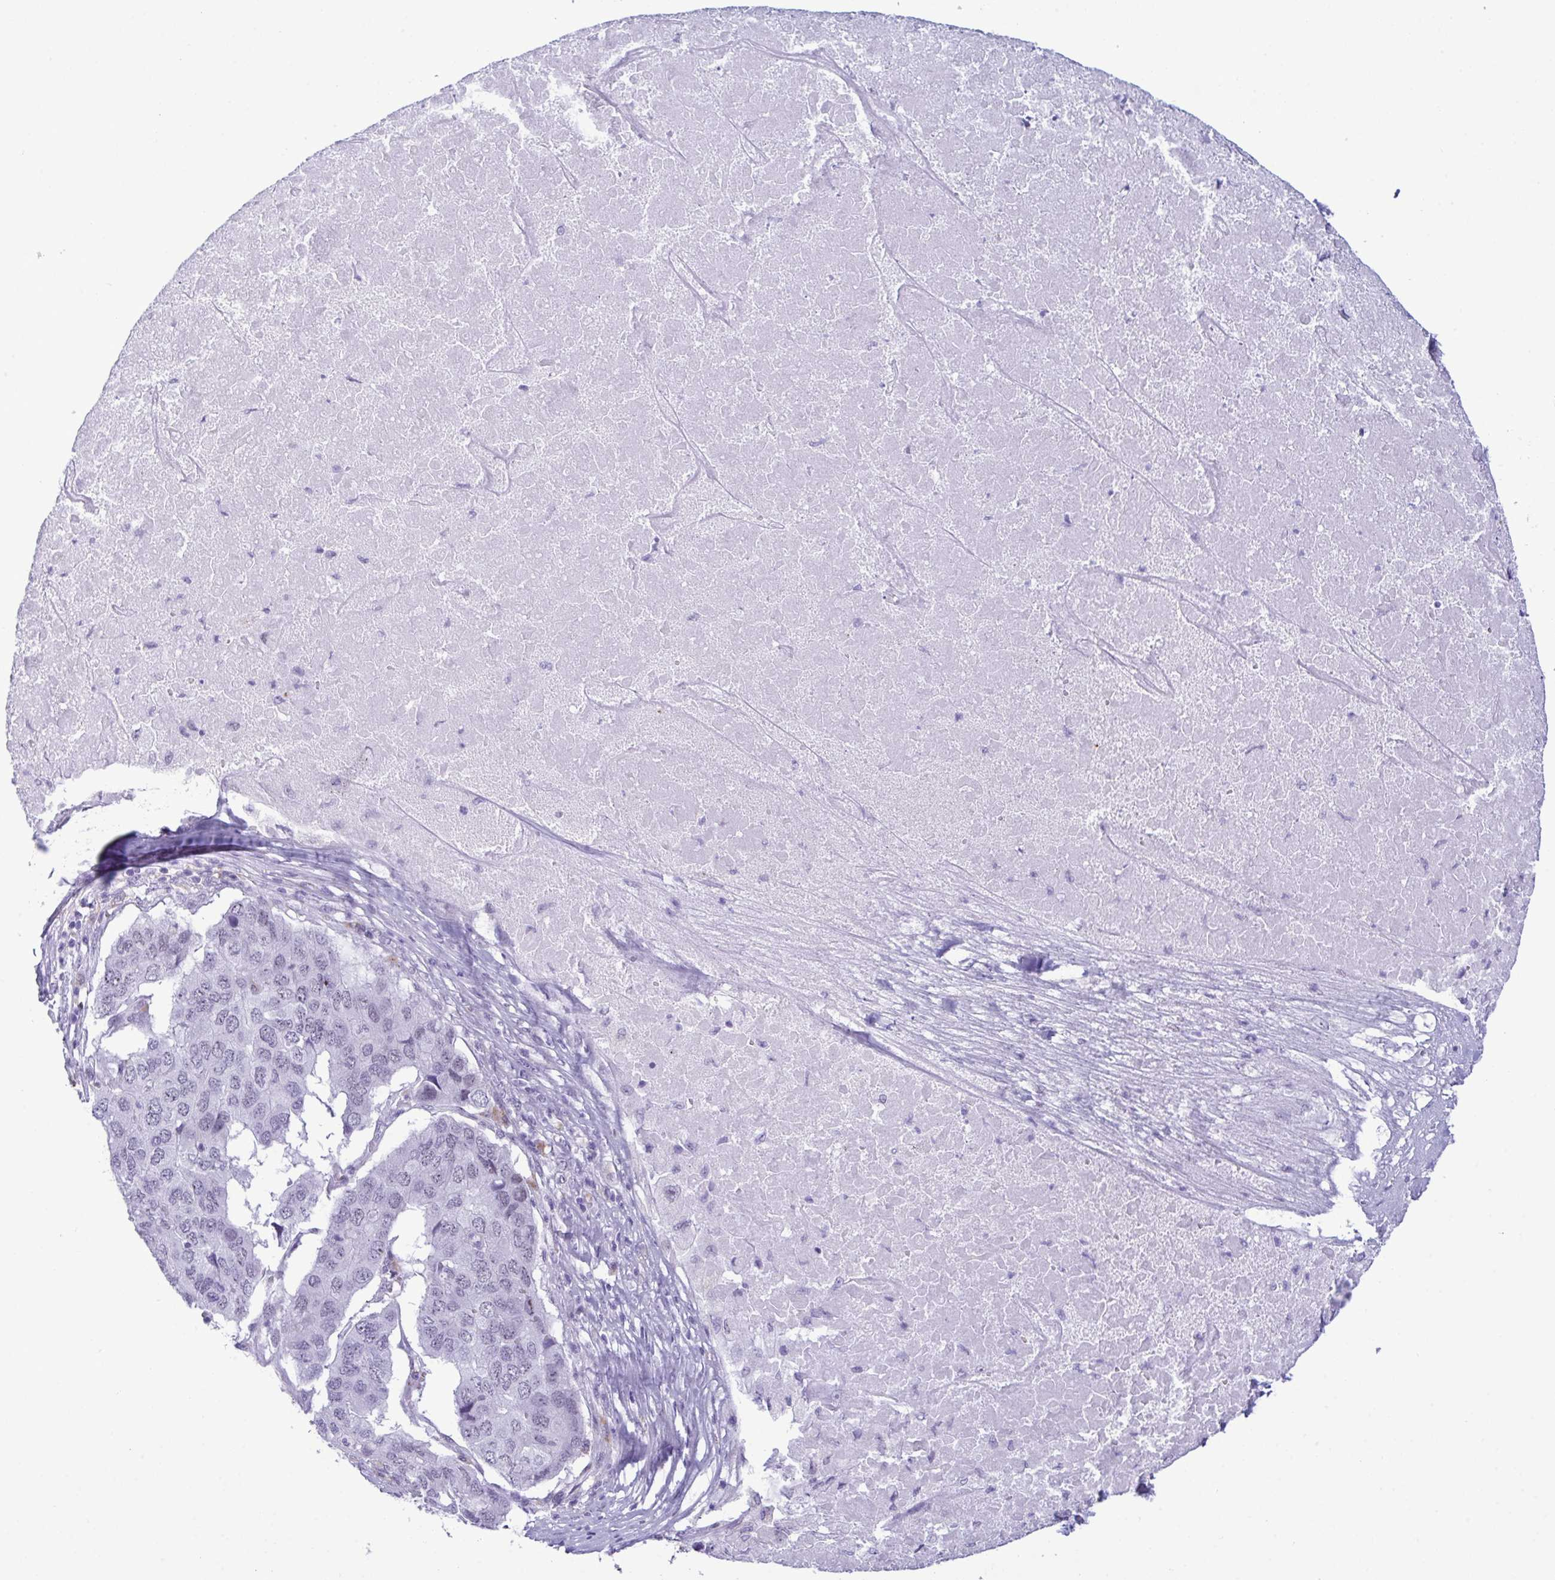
{"staining": {"intensity": "negative", "quantity": "none", "location": "none"}, "tissue": "pancreatic cancer", "cell_type": "Tumor cells", "image_type": "cancer", "snomed": [{"axis": "morphology", "description": "Adenocarcinoma, NOS"}, {"axis": "topography", "description": "Pancreas"}], "caption": "There is no significant expression in tumor cells of pancreatic cancer.", "gene": "ELN", "patient": {"sex": "male", "age": 50}}